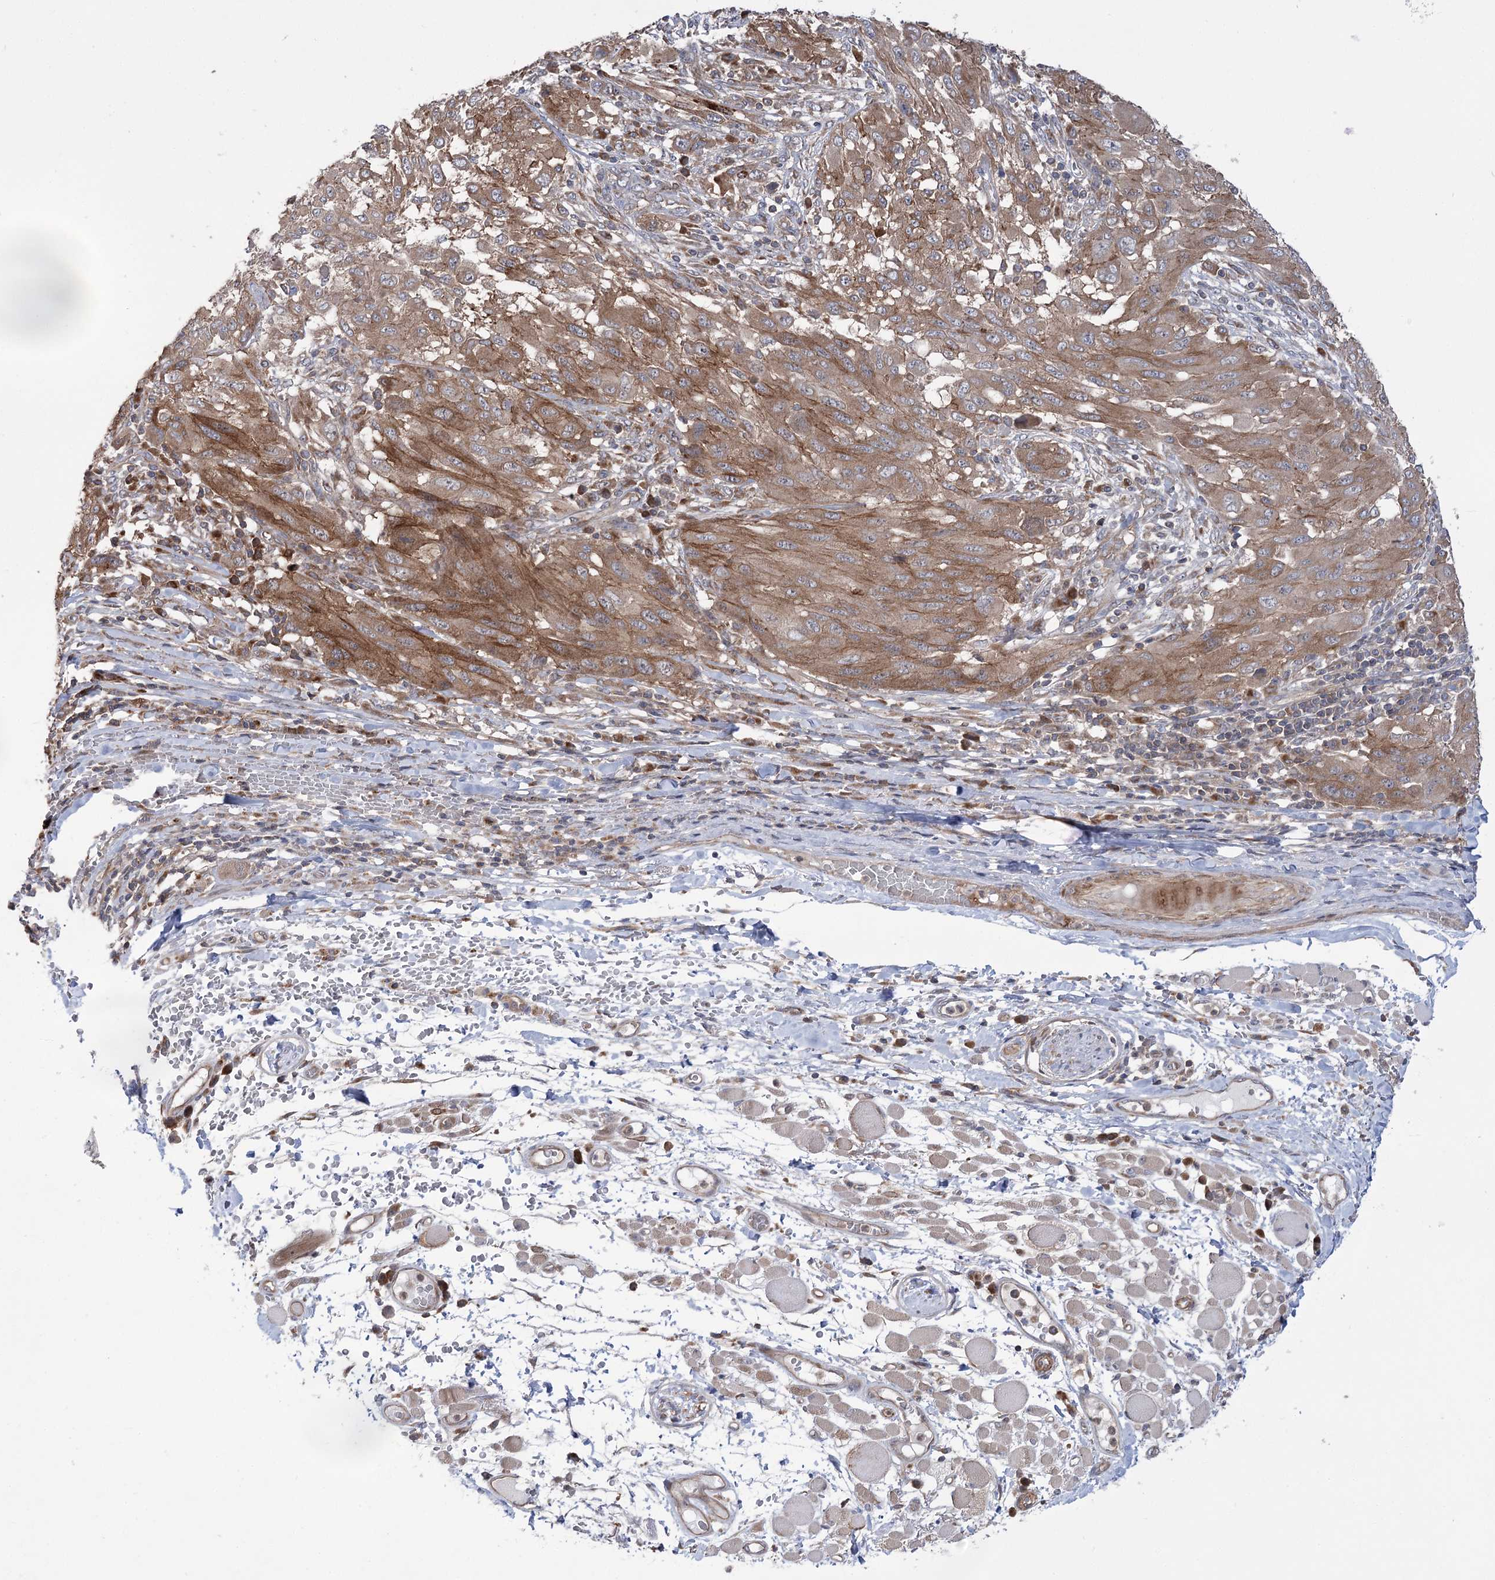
{"staining": {"intensity": "moderate", "quantity": ">75%", "location": "cytoplasmic/membranous"}, "tissue": "melanoma", "cell_type": "Tumor cells", "image_type": "cancer", "snomed": [{"axis": "morphology", "description": "Malignant melanoma, NOS"}, {"axis": "topography", "description": "Skin"}], "caption": "The micrograph displays a brown stain indicating the presence of a protein in the cytoplasmic/membranous of tumor cells in melanoma.", "gene": "VPS37B", "patient": {"sex": "female", "age": 91}}